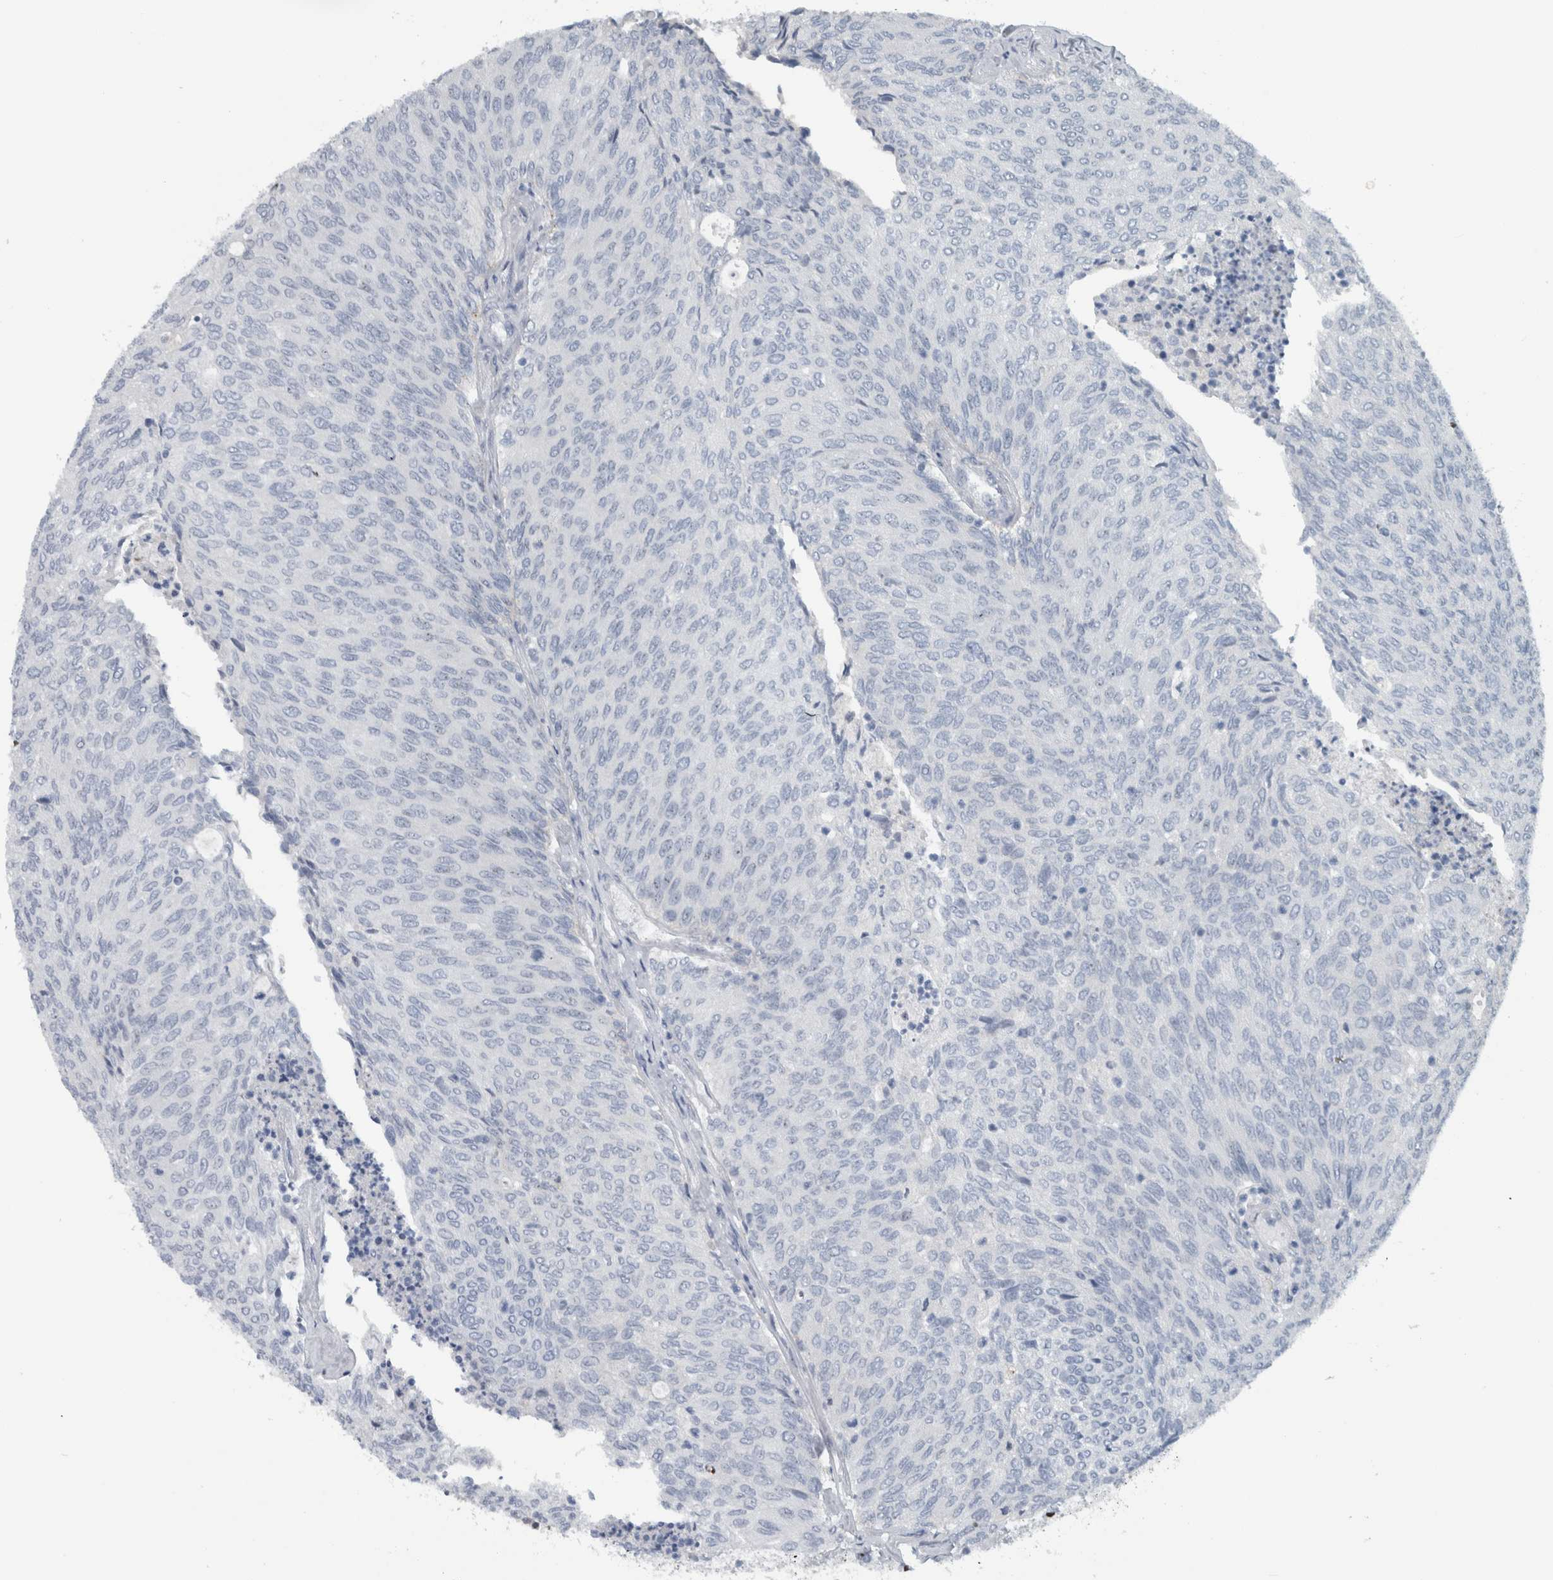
{"staining": {"intensity": "negative", "quantity": "none", "location": "none"}, "tissue": "urothelial cancer", "cell_type": "Tumor cells", "image_type": "cancer", "snomed": [{"axis": "morphology", "description": "Urothelial carcinoma, Low grade"}, {"axis": "topography", "description": "Urinary bladder"}], "caption": "An immunohistochemistry micrograph of urothelial carcinoma (low-grade) is shown. There is no staining in tumor cells of urothelial carcinoma (low-grade). (Brightfield microscopy of DAB (3,3'-diaminobenzidine) immunohistochemistry at high magnification).", "gene": "UTP6", "patient": {"sex": "female", "age": 79}}